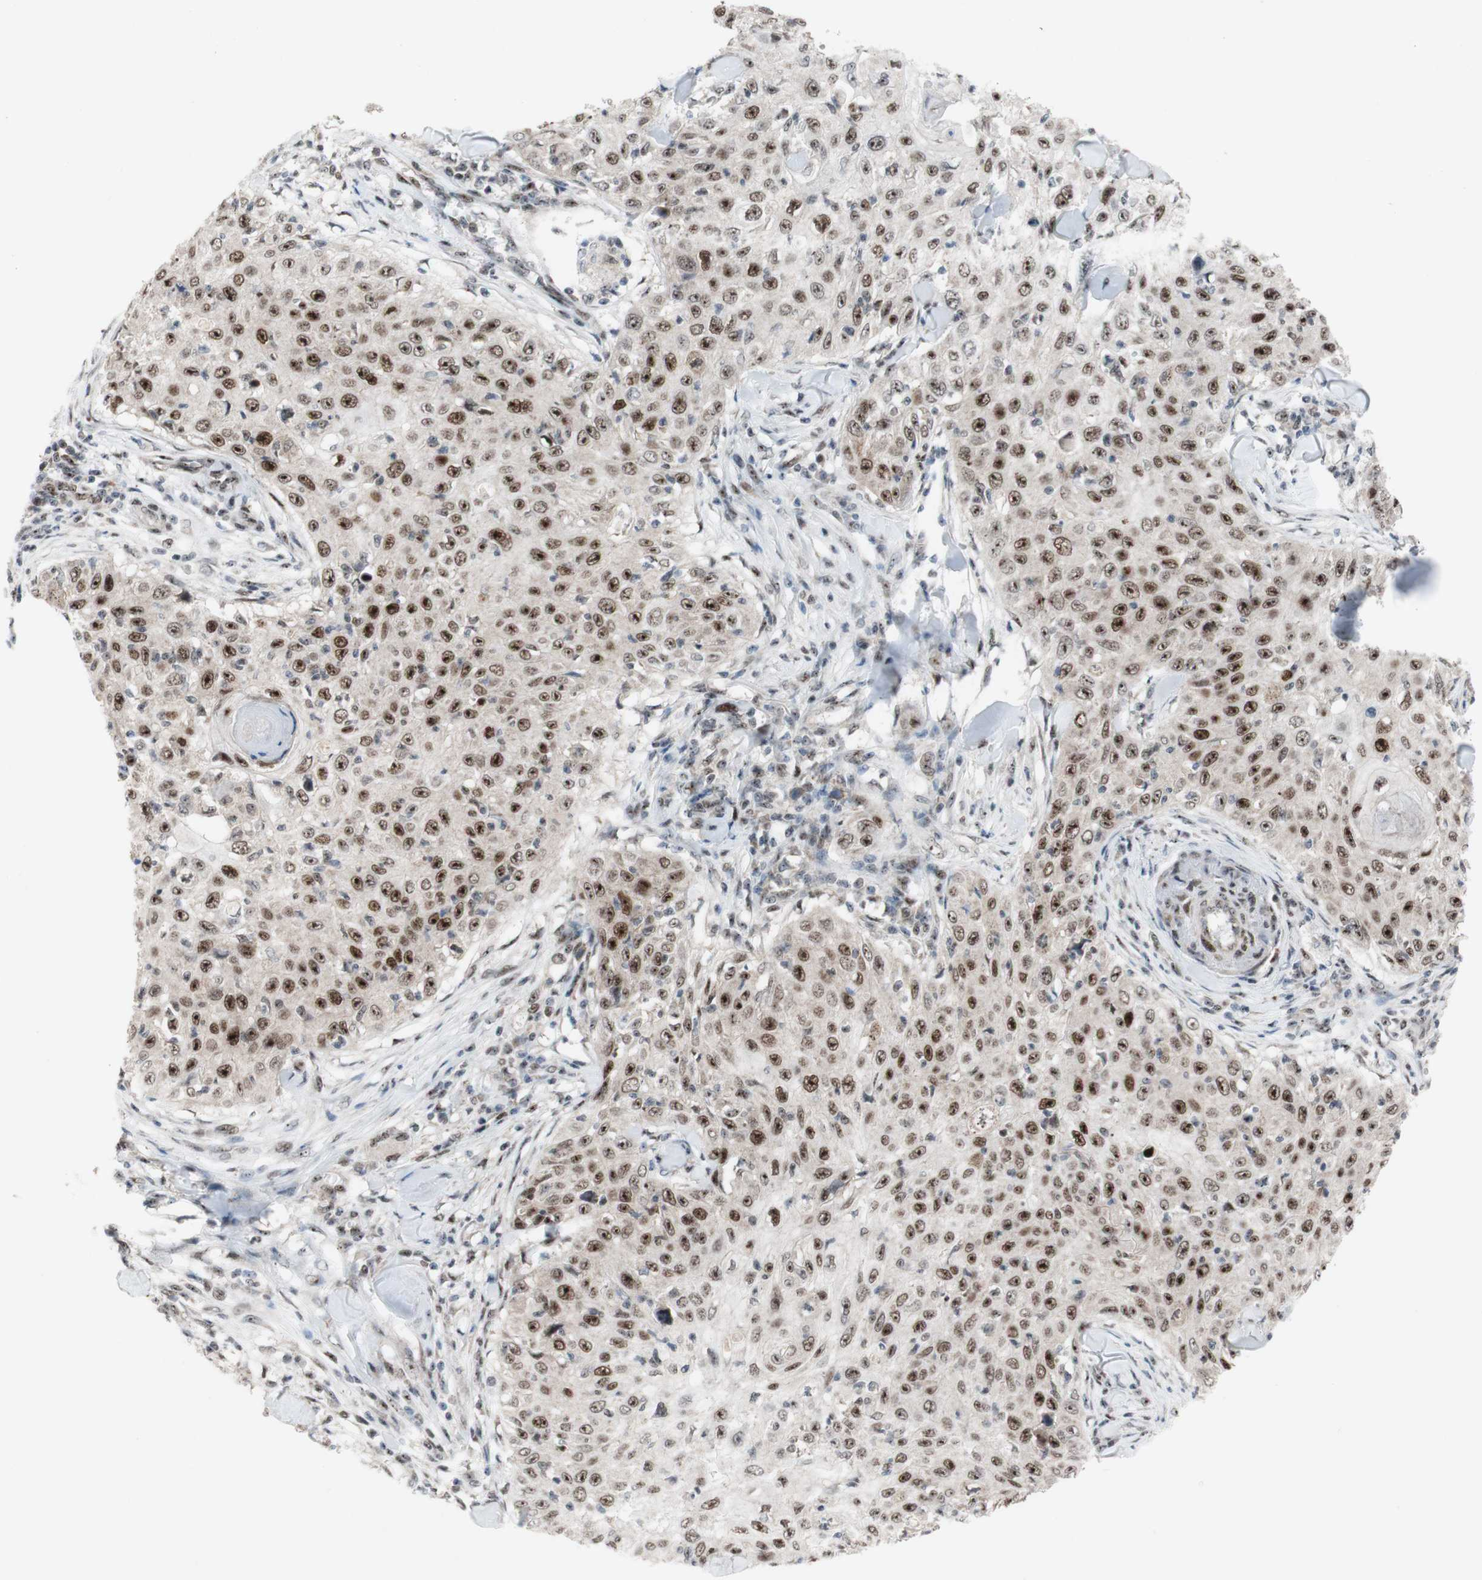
{"staining": {"intensity": "moderate", "quantity": ">75%", "location": "nuclear"}, "tissue": "skin cancer", "cell_type": "Tumor cells", "image_type": "cancer", "snomed": [{"axis": "morphology", "description": "Squamous cell carcinoma, NOS"}, {"axis": "topography", "description": "Skin"}], "caption": "Immunohistochemistry (DAB (3,3'-diaminobenzidine)) staining of human skin squamous cell carcinoma exhibits moderate nuclear protein positivity in approximately >75% of tumor cells. (Stains: DAB (3,3'-diaminobenzidine) in brown, nuclei in blue, Microscopy: brightfield microscopy at high magnification).", "gene": "POLR1A", "patient": {"sex": "male", "age": 86}}